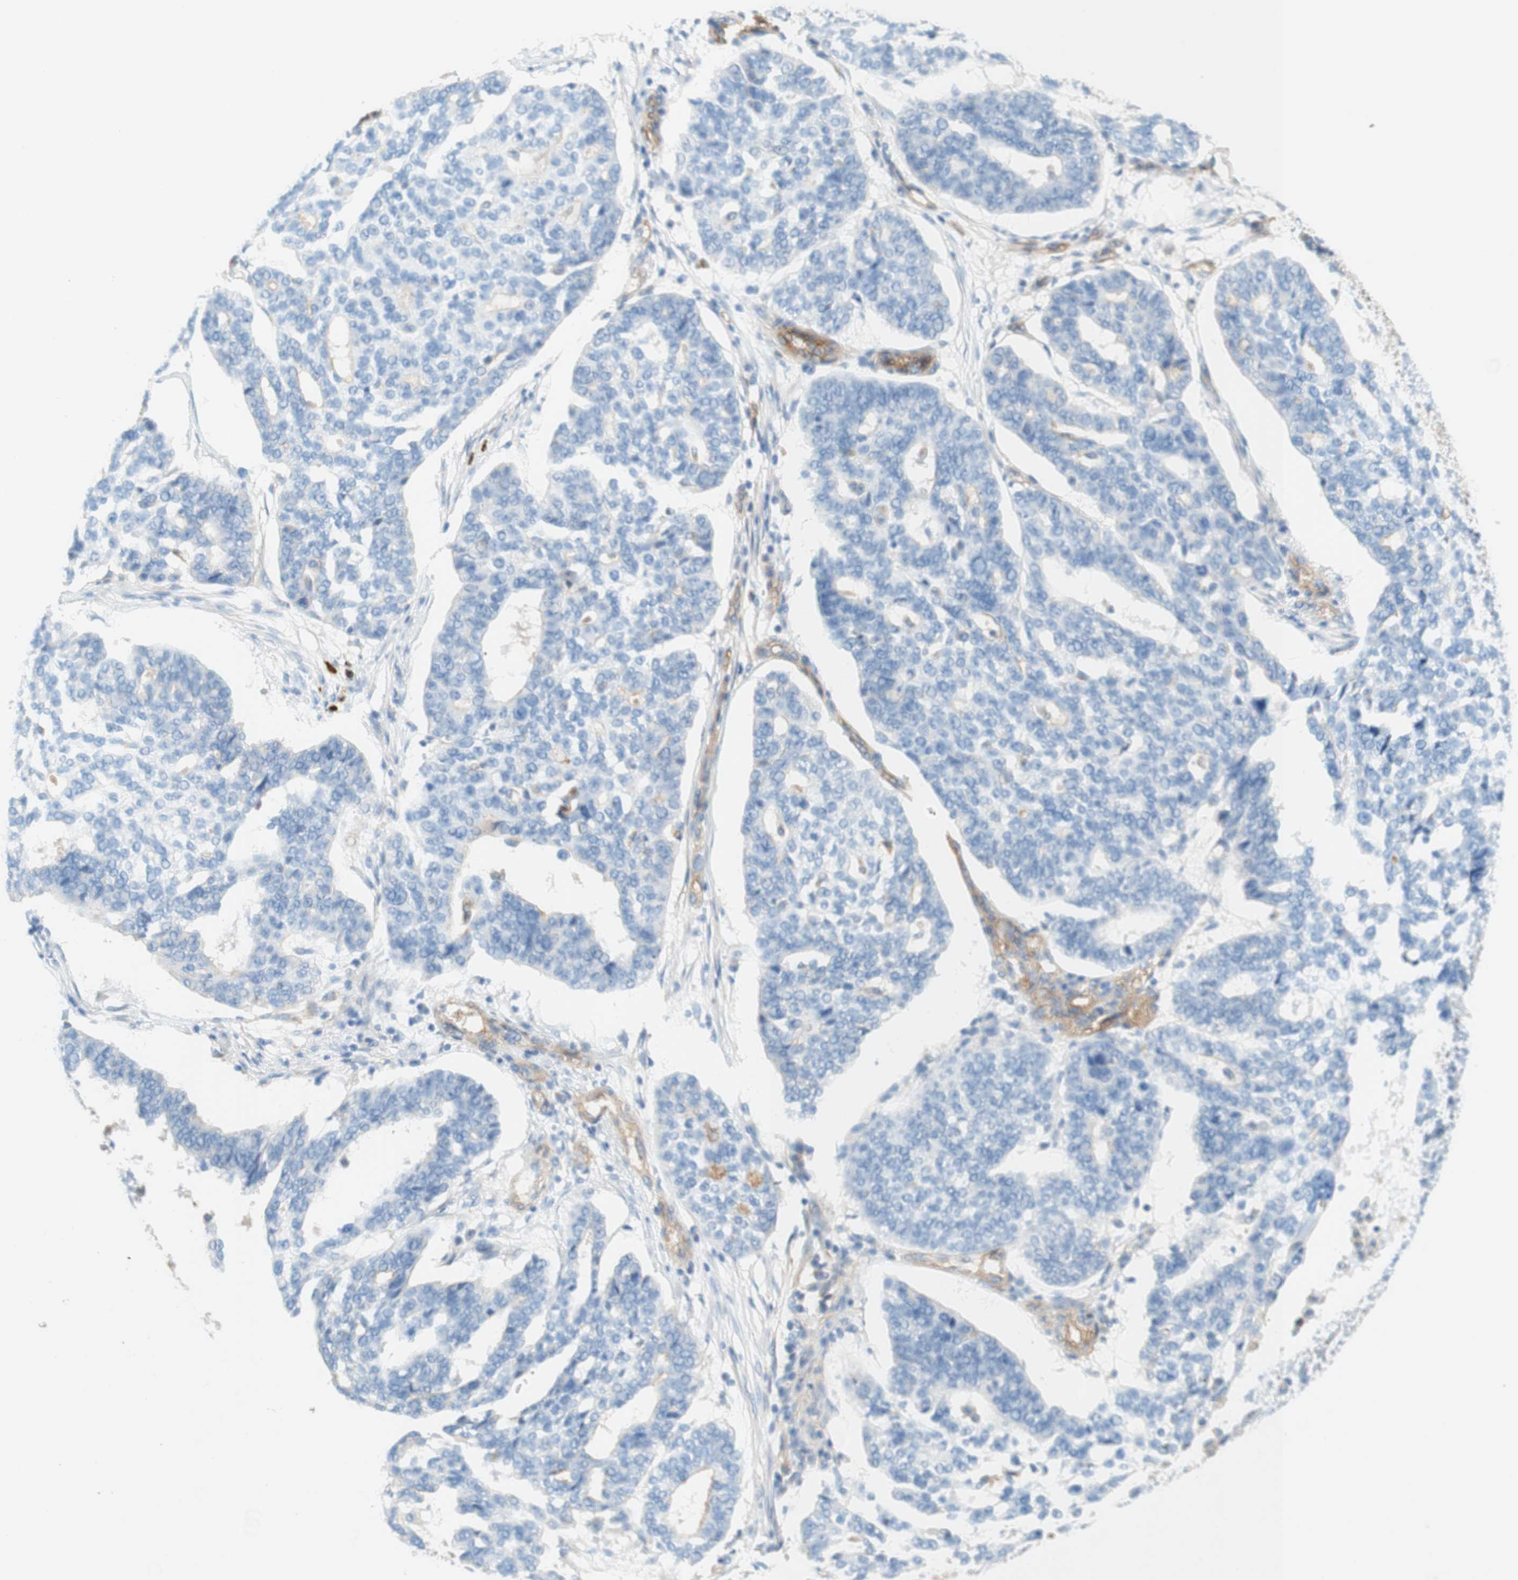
{"staining": {"intensity": "negative", "quantity": "none", "location": "none"}, "tissue": "ovarian cancer", "cell_type": "Tumor cells", "image_type": "cancer", "snomed": [{"axis": "morphology", "description": "Cystadenocarcinoma, serous, NOS"}, {"axis": "topography", "description": "Ovary"}], "caption": "High magnification brightfield microscopy of ovarian cancer stained with DAB (brown) and counterstained with hematoxylin (blue): tumor cells show no significant staining. The staining was performed using DAB (3,3'-diaminobenzidine) to visualize the protein expression in brown, while the nuclei were stained in blue with hematoxylin (Magnification: 20x).", "gene": "STOM", "patient": {"sex": "female", "age": 59}}